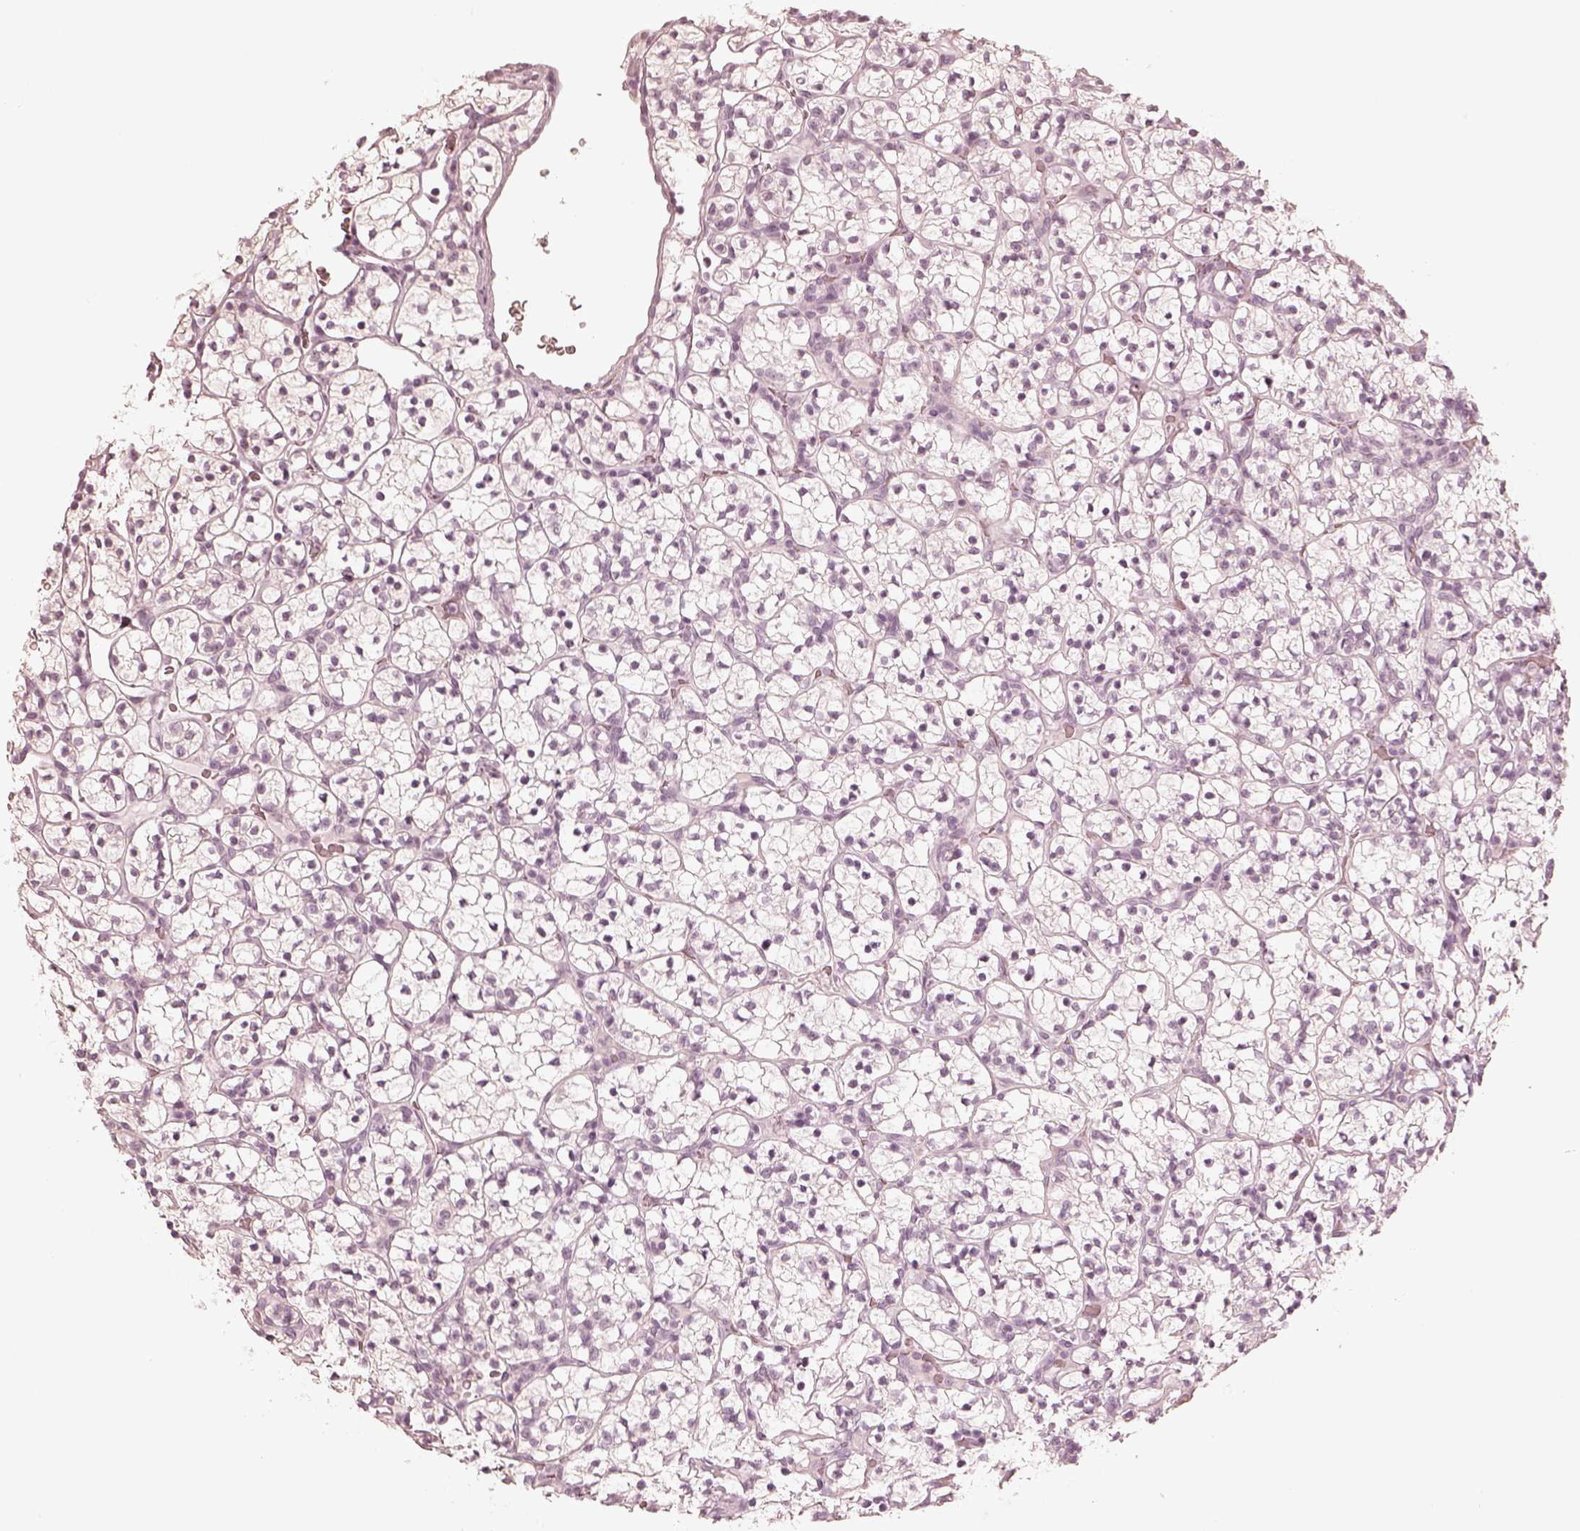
{"staining": {"intensity": "negative", "quantity": "none", "location": "none"}, "tissue": "renal cancer", "cell_type": "Tumor cells", "image_type": "cancer", "snomed": [{"axis": "morphology", "description": "Adenocarcinoma, NOS"}, {"axis": "topography", "description": "Kidney"}], "caption": "A photomicrograph of adenocarcinoma (renal) stained for a protein displays no brown staining in tumor cells. (DAB (3,3'-diaminobenzidine) immunohistochemistry with hematoxylin counter stain).", "gene": "CALR3", "patient": {"sex": "female", "age": 89}}